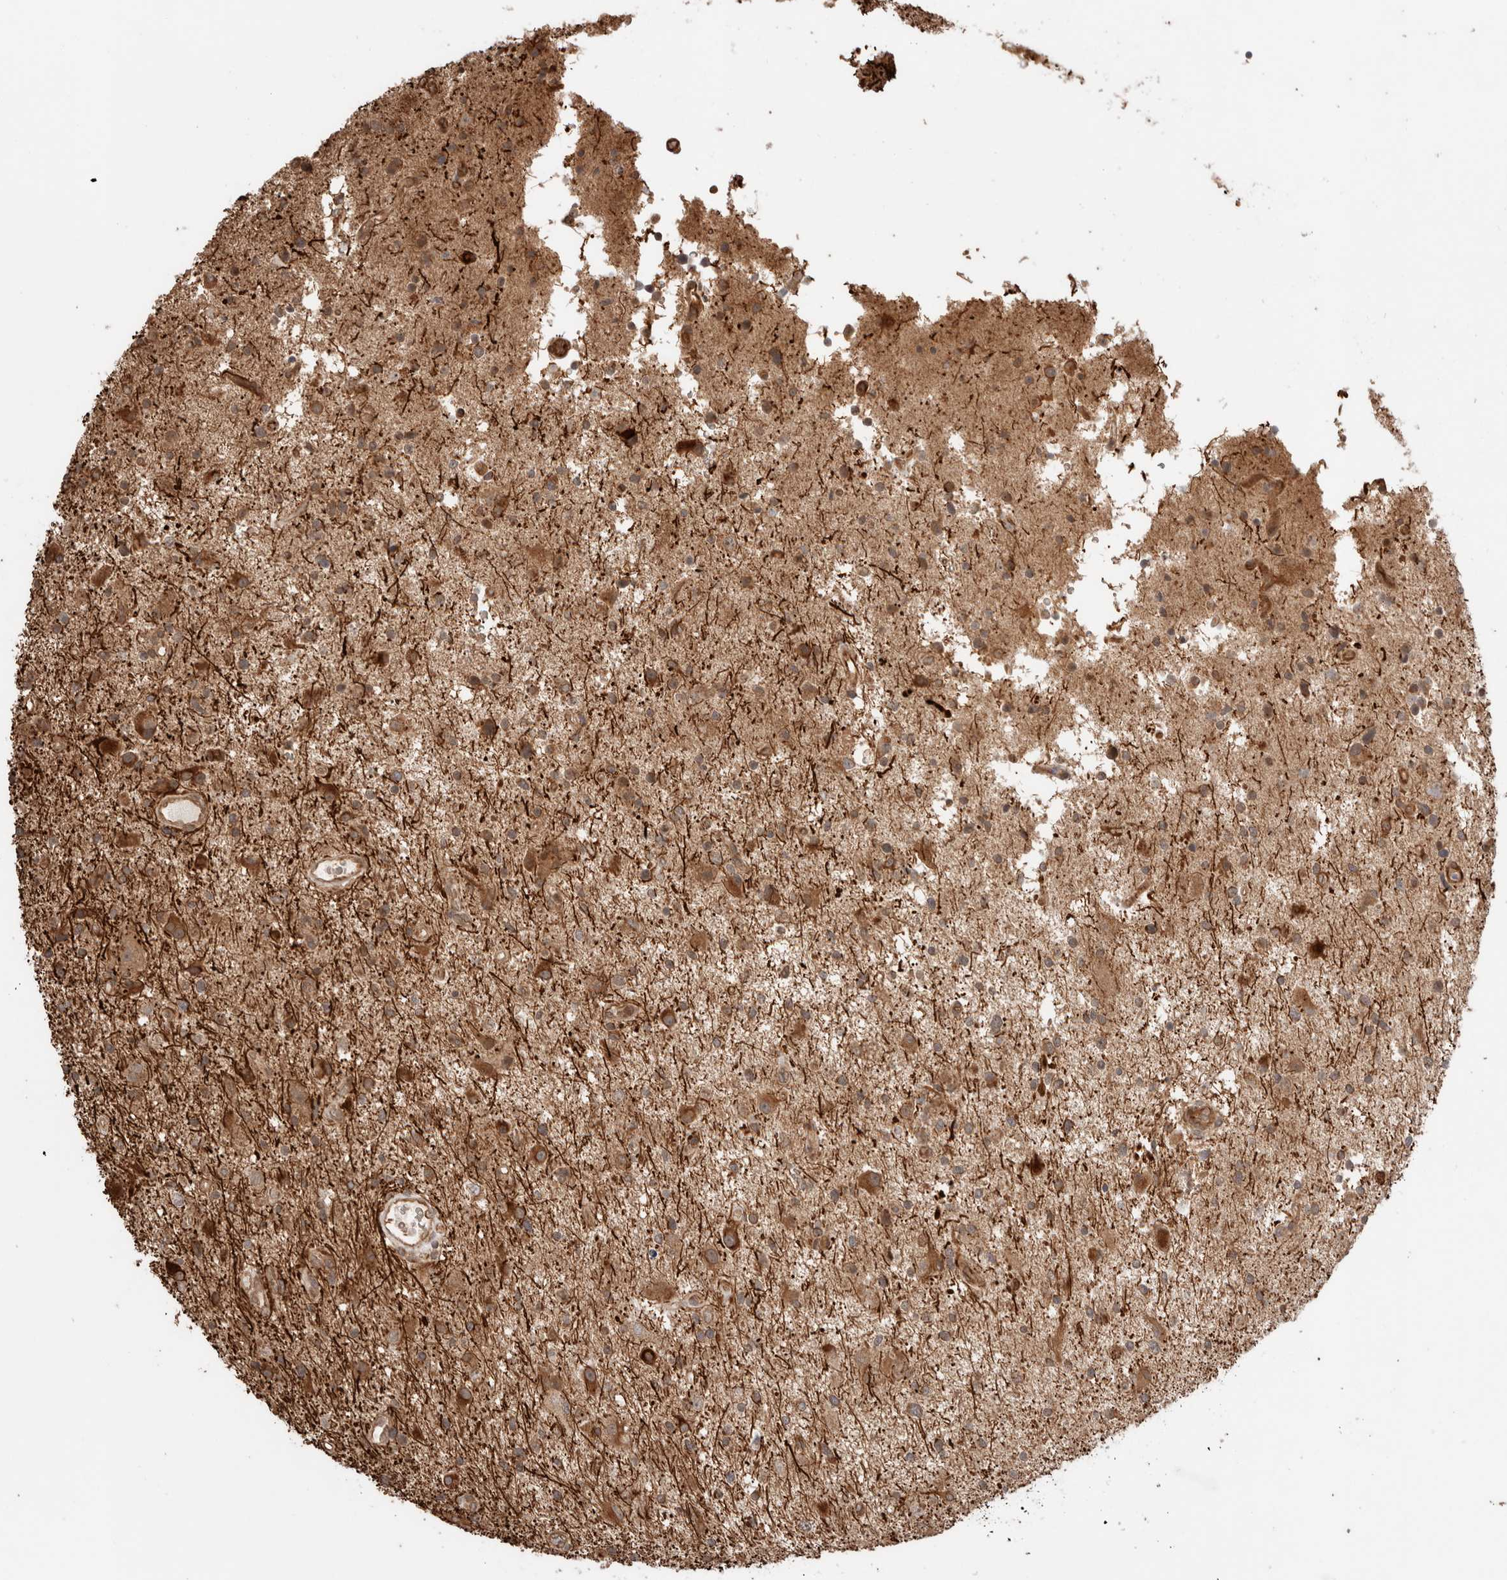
{"staining": {"intensity": "strong", "quantity": ">75%", "location": "cytoplasmic/membranous"}, "tissue": "glioma", "cell_type": "Tumor cells", "image_type": "cancer", "snomed": [{"axis": "morphology", "description": "Glioma, malignant, High grade"}, {"axis": "topography", "description": "Brain"}], "caption": "The image reveals a brown stain indicating the presence of a protein in the cytoplasmic/membranous of tumor cells in malignant glioma (high-grade).", "gene": "ZNF649", "patient": {"sex": "male", "age": 33}}